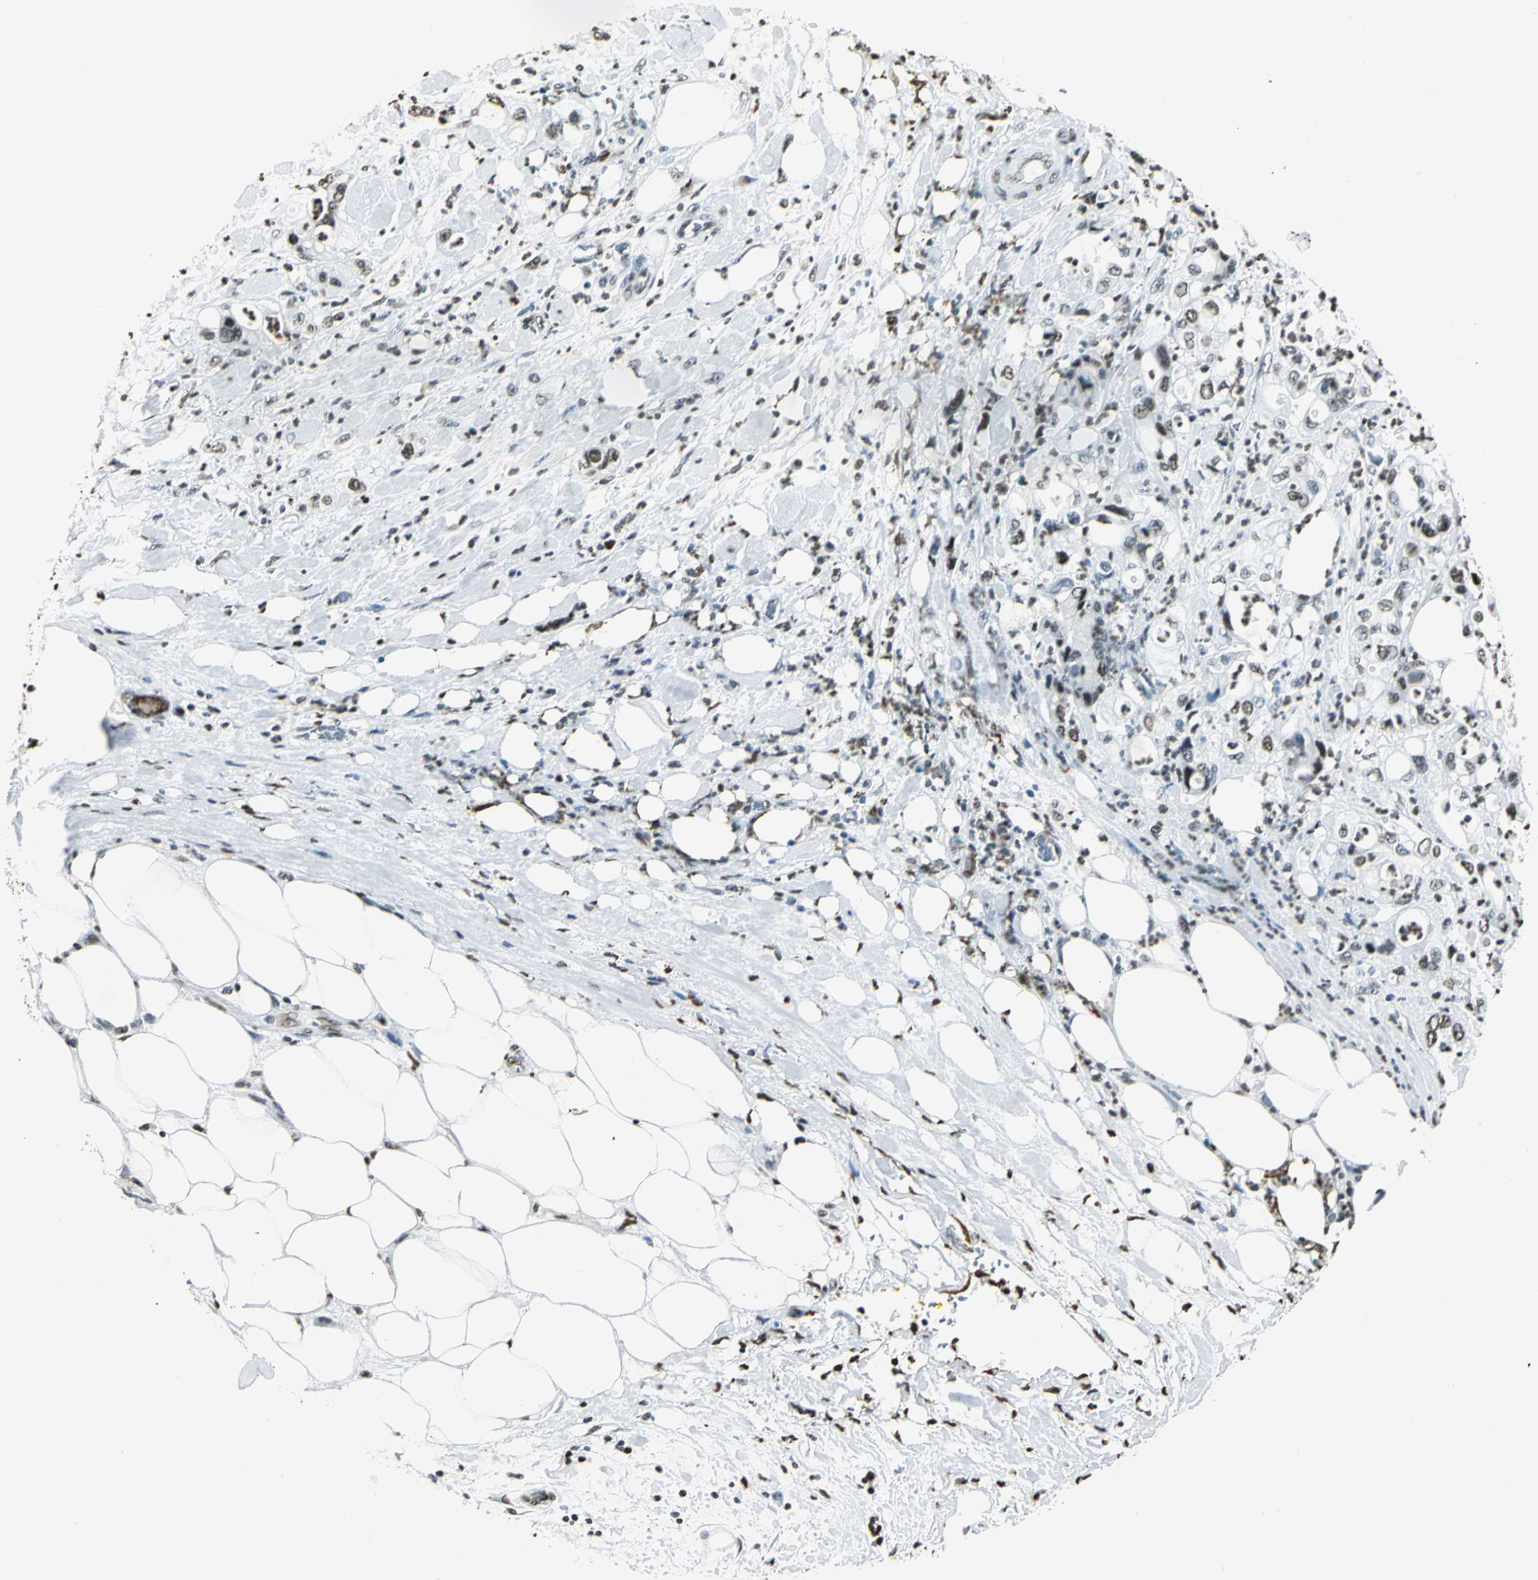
{"staining": {"intensity": "weak", "quantity": ">75%", "location": "nuclear"}, "tissue": "pancreatic cancer", "cell_type": "Tumor cells", "image_type": "cancer", "snomed": [{"axis": "morphology", "description": "Adenocarcinoma, NOS"}, {"axis": "topography", "description": "Pancreas"}], "caption": "IHC photomicrograph of neoplastic tissue: pancreatic adenocarcinoma stained using immunohistochemistry (IHC) displays low levels of weak protein expression localized specifically in the nuclear of tumor cells, appearing as a nuclear brown color.", "gene": "MCM4", "patient": {"sex": "male", "age": 70}}